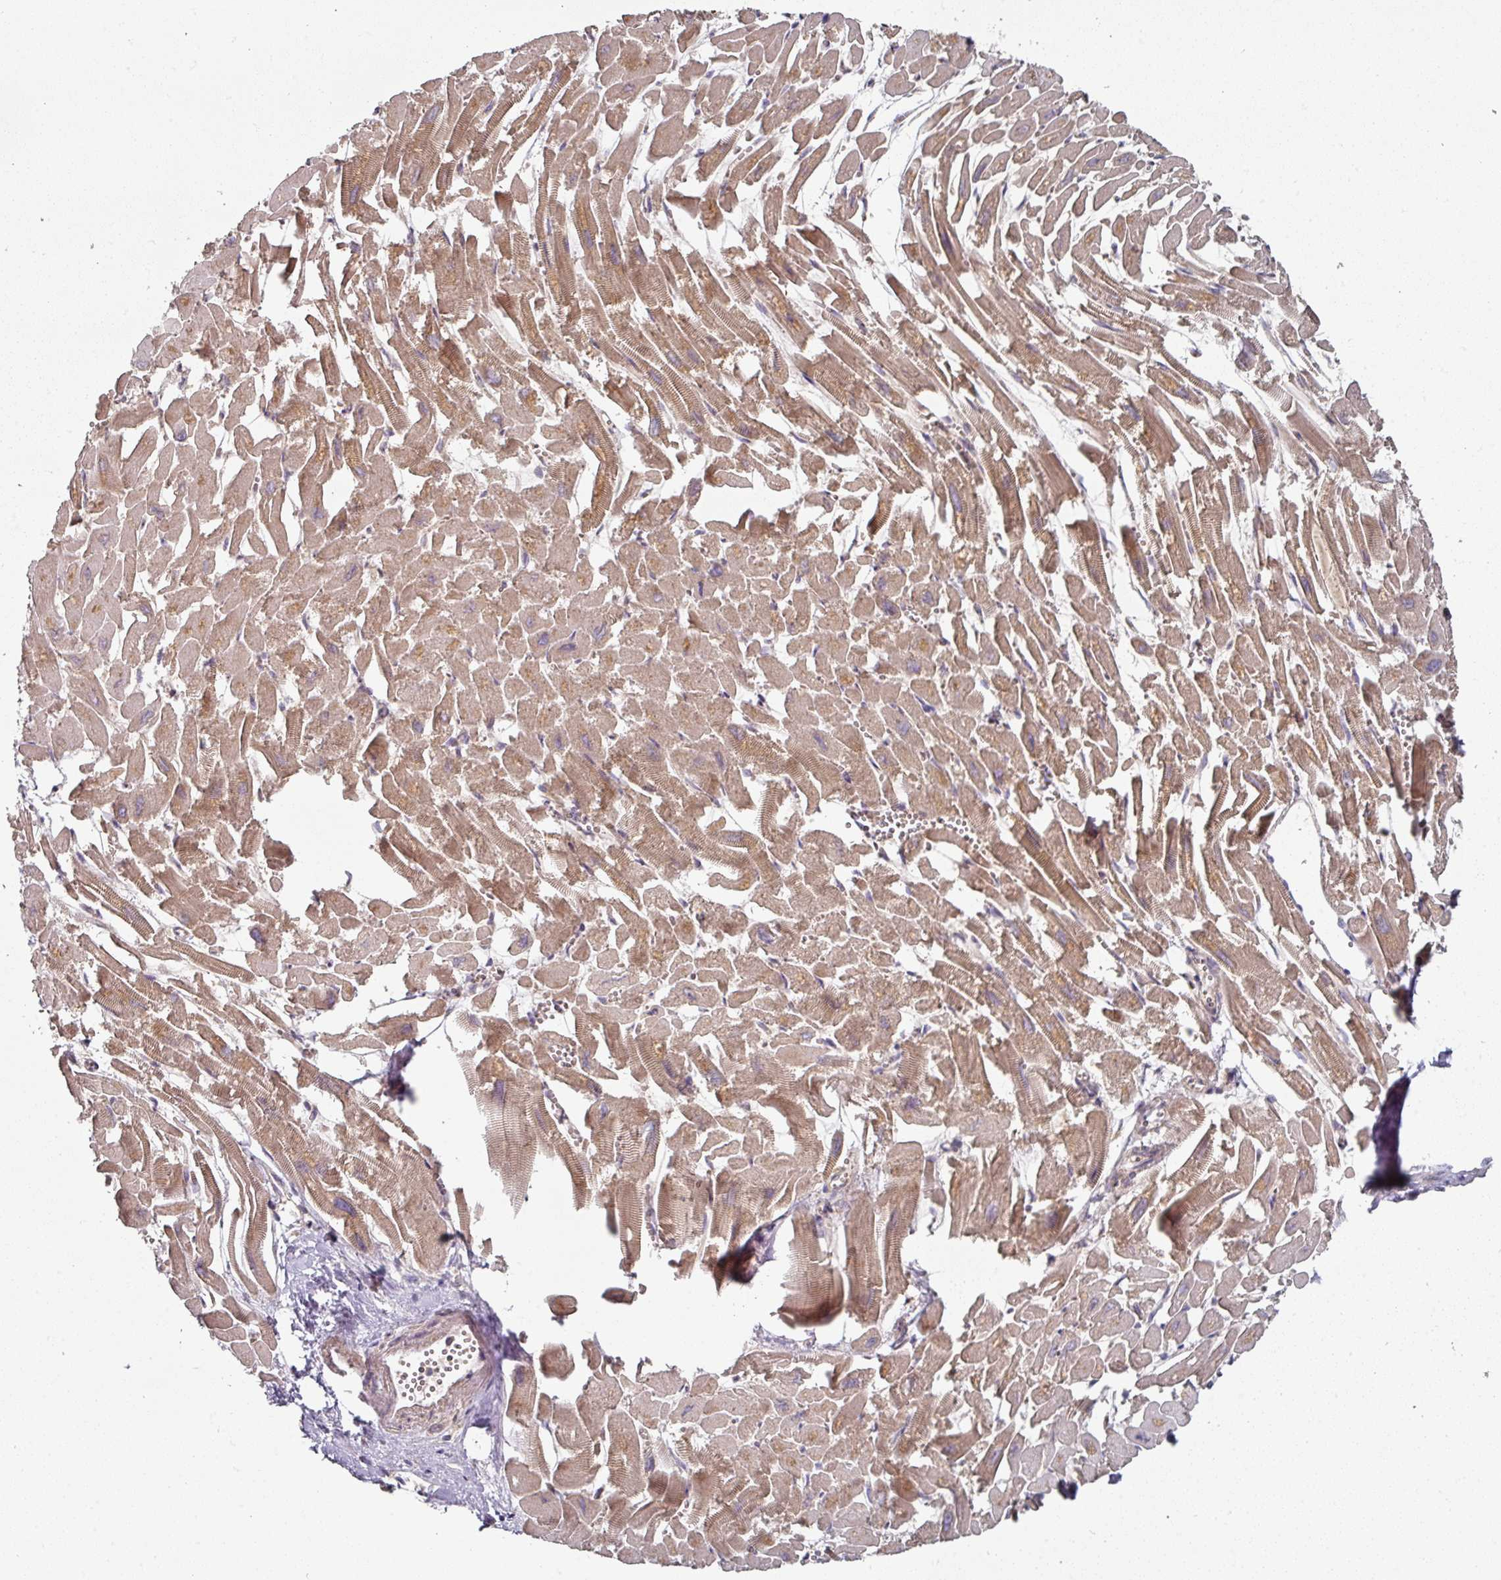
{"staining": {"intensity": "moderate", "quantity": ">75%", "location": "cytoplasmic/membranous"}, "tissue": "heart muscle", "cell_type": "Cardiomyocytes", "image_type": "normal", "snomed": [{"axis": "morphology", "description": "Normal tissue, NOS"}, {"axis": "topography", "description": "Heart"}], "caption": "Immunohistochemistry (IHC) photomicrograph of normal heart muscle: human heart muscle stained using immunohistochemistry demonstrates medium levels of moderate protein expression localized specifically in the cytoplasmic/membranous of cardiomyocytes, appearing as a cytoplasmic/membranous brown color.", "gene": "DNAJC7", "patient": {"sex": "male", "age": 54}}